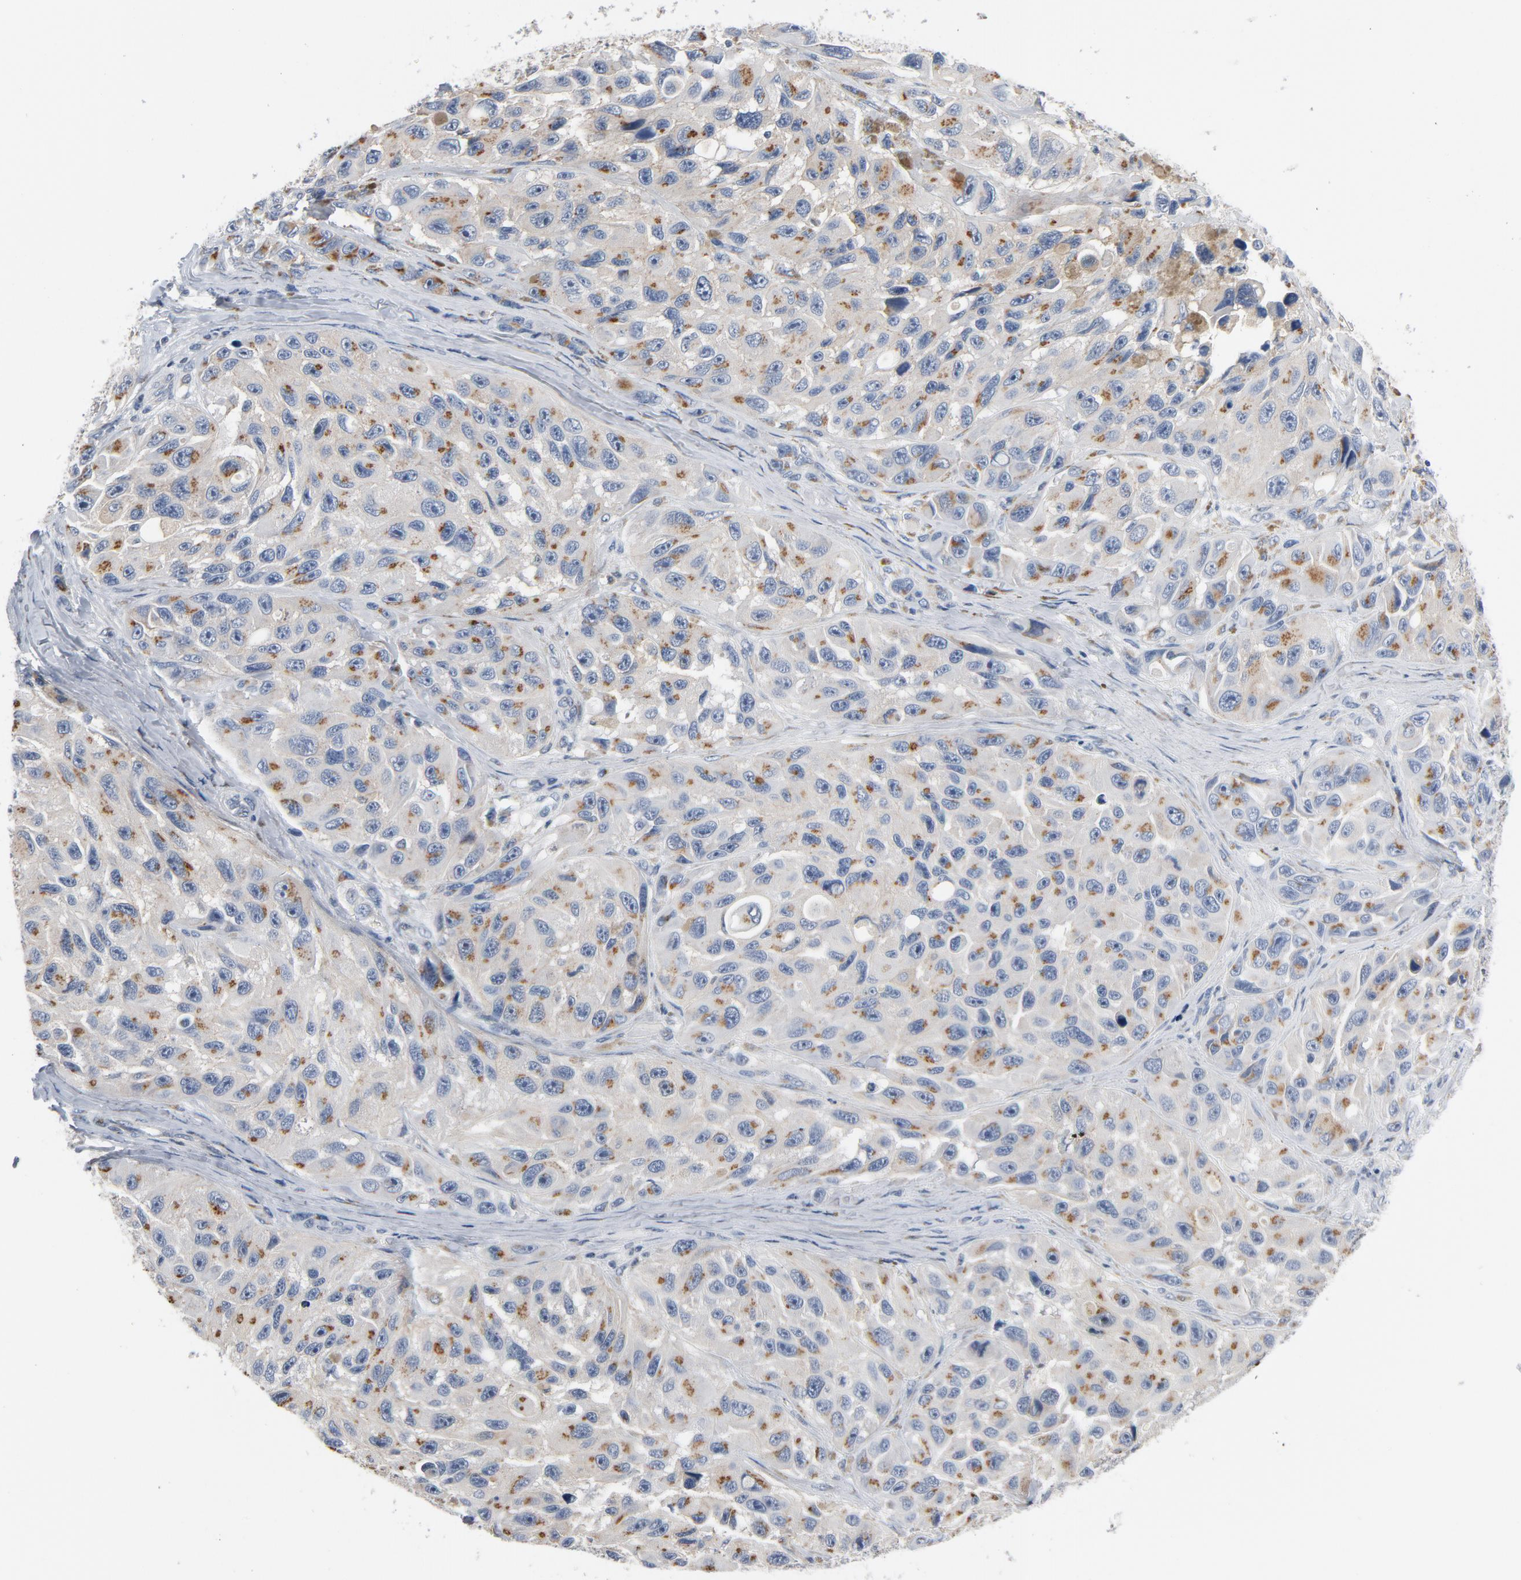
{"staining": {"intensity": "moderate", "quantity": ">75%", "location": "cytoplasmic/membranous"}, "tissue": "melanoma", "cell_type": "Tumor cells", "image_type": "cancer", "snomed": [{"axis": "morphology", "description": "Malignant melanoma, NOS"}, {"axis": "topography", "description": "Skin"}], "caption": "IHC histopathology image of human malignant melanoma stained for a protein (brown), which exhibits medium levels of moderate cytoplasmic/membranous positivity in about >75% of tumor cells.", "gene": "YIPF6", "patient": {"sex": "female", "age": 73}}